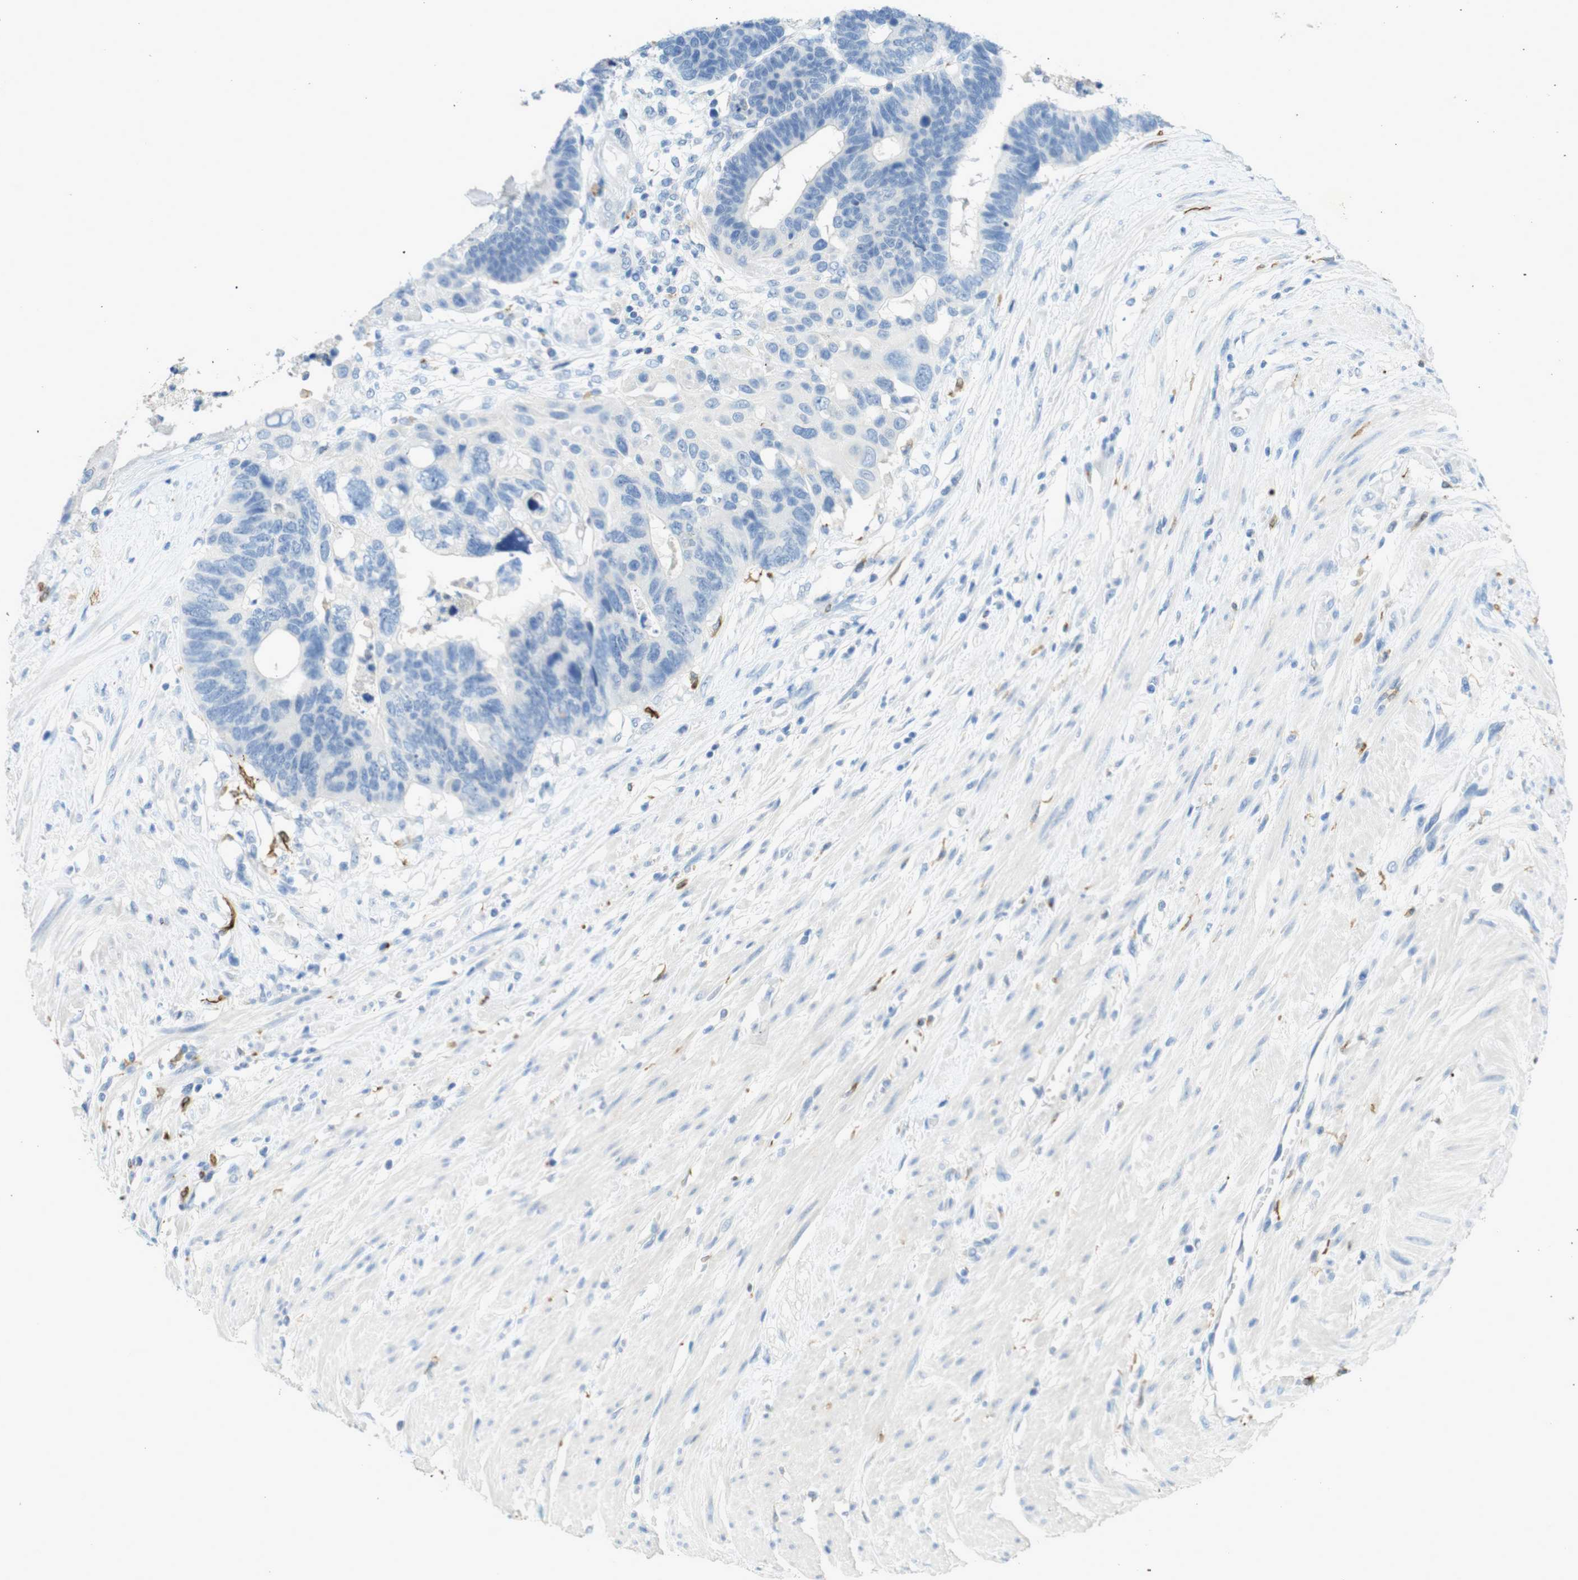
{"staining": {"intensity": "negative", "quantity": "none", "location": "none"}, "tissue": "colorectal cancer", "cell_type": "Tumor cells", "image_type": "cancer", "snomed": [{"axis": "morphology", "description": "Adenocarcinoma, NOS"}, {"axis": "topography", "description": "Rectum"}], "caption": "The IHC photomicrograph has no significant expression in tumor cells of adenocarcinoma (colorectal) tissue. (Immunohistochemistry (ihc), brightfield microscopy, high magnification).", "gene": "CD320", "patient": {"sex": "male", "age": 51}}